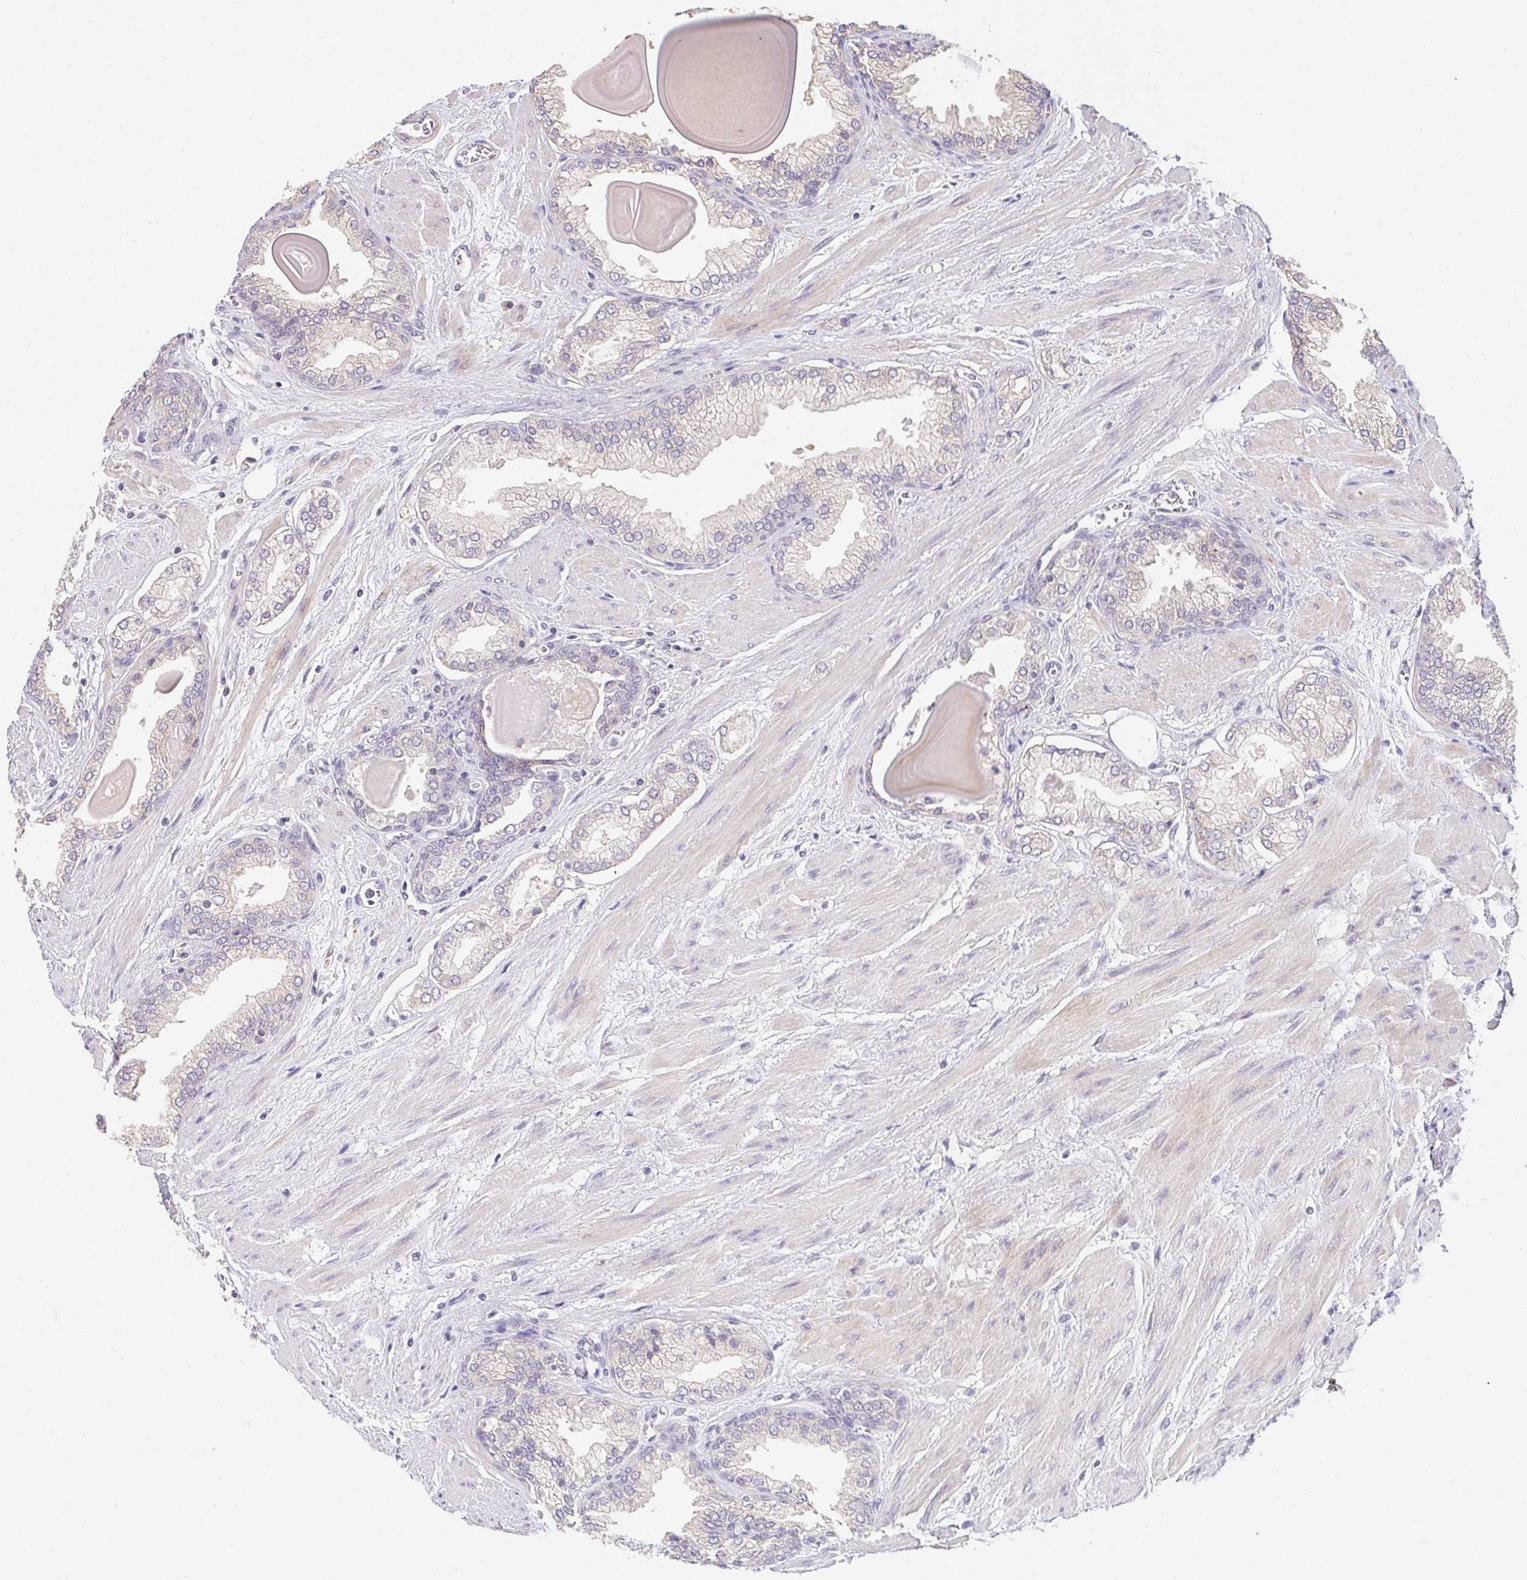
{"staining": {"intensity": "moderate", "quantity": "<25%", "location": "cytoplasmic/membranous"}, "tissue": "prostate cancer", "cell_type": "Tumor cells", "image_type": "cancer", "snomed": [{"axis": "morphology", "description": "Adenocarcinoma, Low grade"}, {"axis": "topography", "description": "Prostate"}], "caption": "Brown immunohistochemical staining in human prostate cancer displays moderate cytoplasmic/membranous staining in approximately <25% of tumor cells.", "gene": "TMEM52B", "patient": {"sex": "male", "age": 64}}